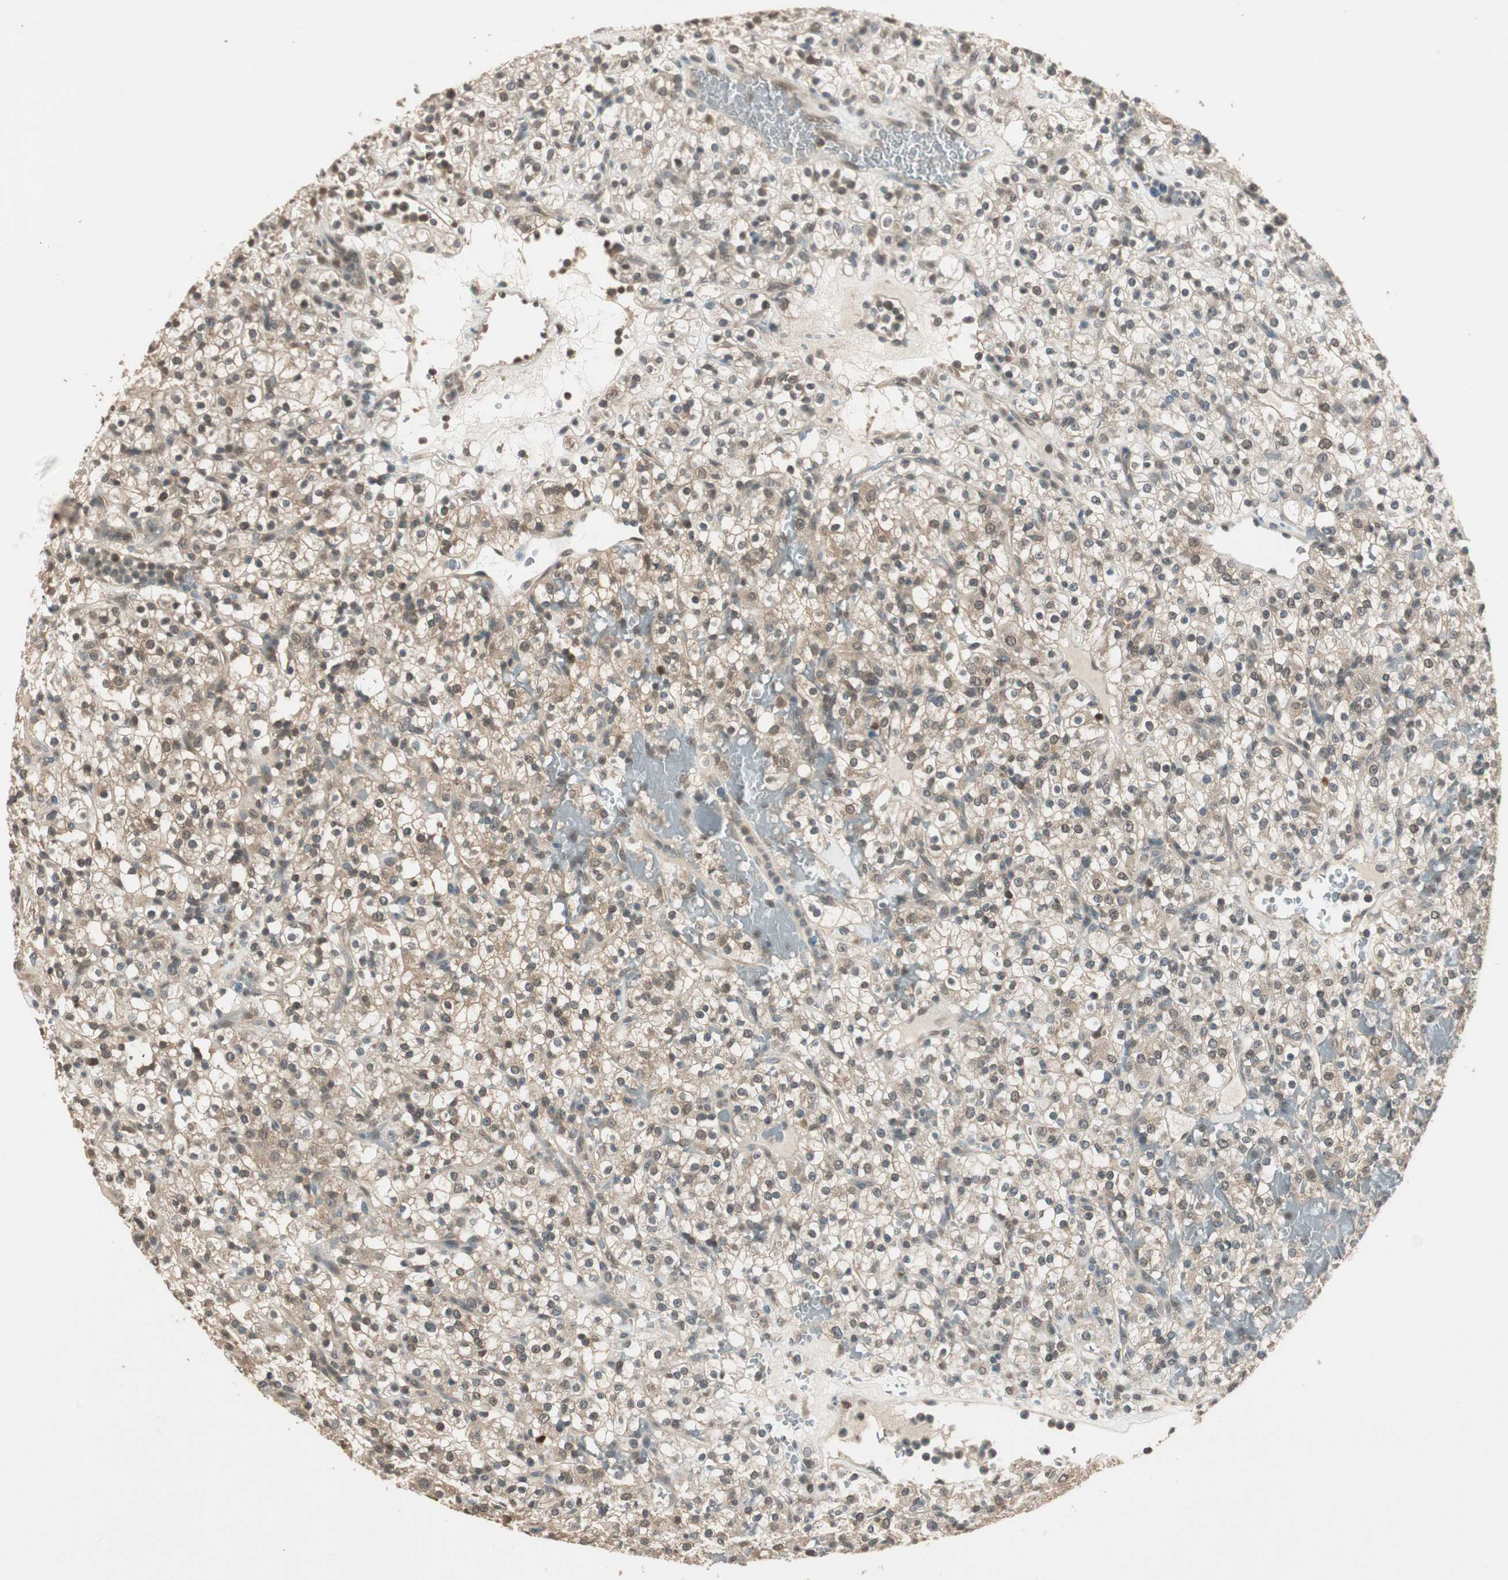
{"staining": {"intensity": "weak", "quantity": "25%-75%", "location": "cytoplasmic/membranous"}, "tissue": "renal cancer", "cell_type": "Tumor cells", "image_type": "cancer", "snomed": [{"axis": "morphology", "description": "Normal tissue, NOS"}, {"axis": "morphology", "description": "Adenocarcinoma, NOS"}, {"axis": "topography", "description": "Kidney"}], "caption": "There is low levels of weak cytoplasmic/membranous positivity in tumor cells of renal cancer (adenocarcinoma), as demonstrated by immunohistochemical staining (brown color).", "gene": "USP5", "patient": {"sex": "female", "age": 72}}